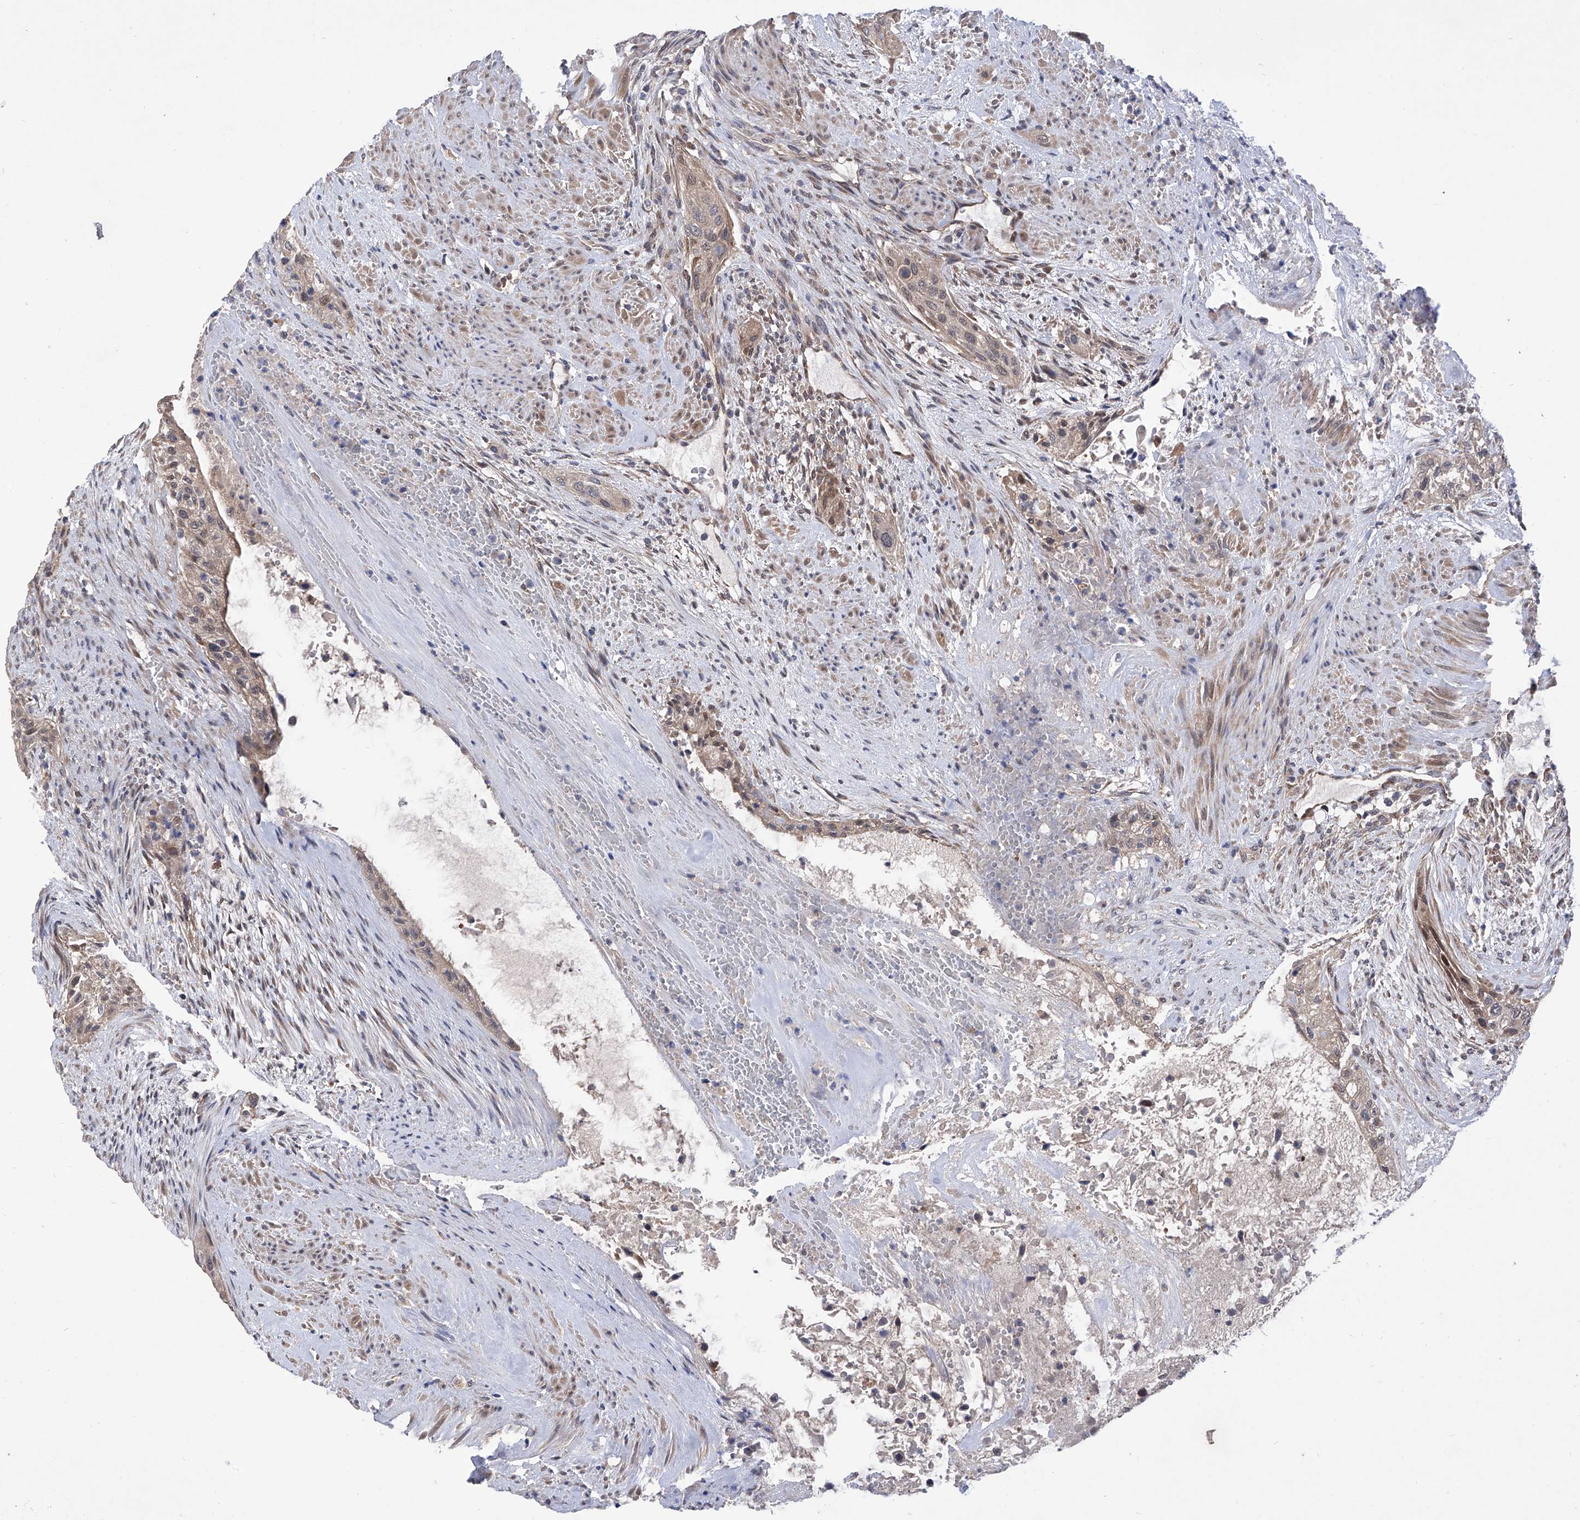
{"staining": {"intensity": "moderate", "quantity": ">75%", "location": "cytoplasmic/membranous,nuclear"}, "tissue": "urothelial cancer", "cell_type": "Tumor cells", "image_type": "cancer", "snomed": [{"axis": "morphology", "description": "Urothelial carcinoma, High grade"}, {"axis": "topography", "description": "Urinary bladder"}], "caption": "A micrograph showing moderate cytoplasmic/membranous and nuclear staining in approximately >75% of tumor cells in urothelial carcinoma (high-grade), as visualized by brown immunohistochemical staining.", "gene": "USP45", "patient": {"sex": "male", "age": 35}}